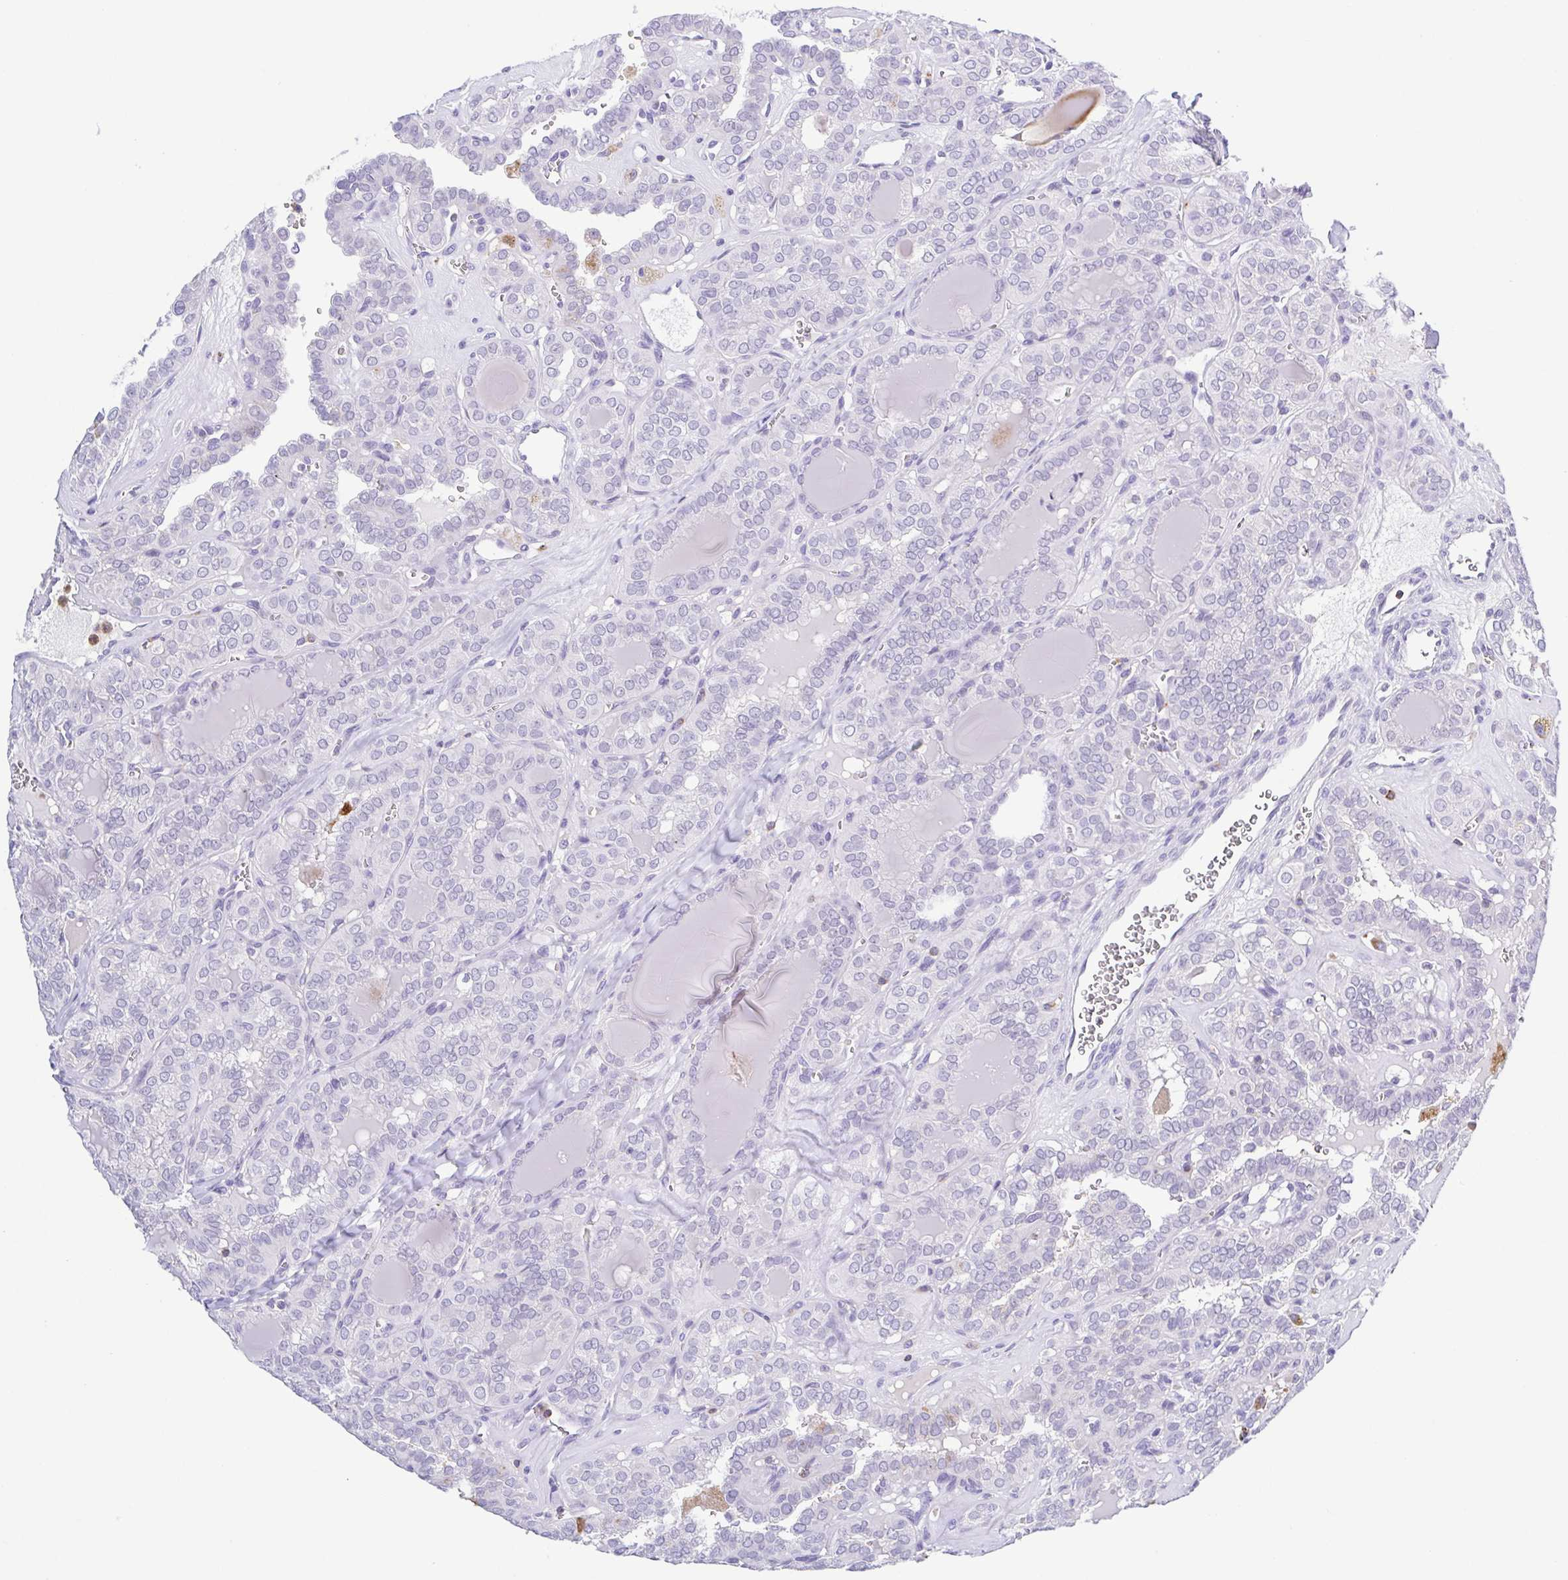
{"staining": {"intensity": "negative", "quantity": "none", "location": "none"}, "tissue": "thyroid cancer", "cell_type": "Tumor cells", "image_type": "cancer", "snomed": [{"axis": "morphology", "description": "Papillary adenocarcinoma, NOS"}, {"axis": "topography", "description": "Thyroid gland"}], "caption": "A high-resolution micrograph shows immunohistochemistry staining of thyroid papillary adenocarcinoma, which reveals no significant positivity in tumor cells.", "gene": "PGLYRP1", "patient": {"sex": "female", "age": 41}}